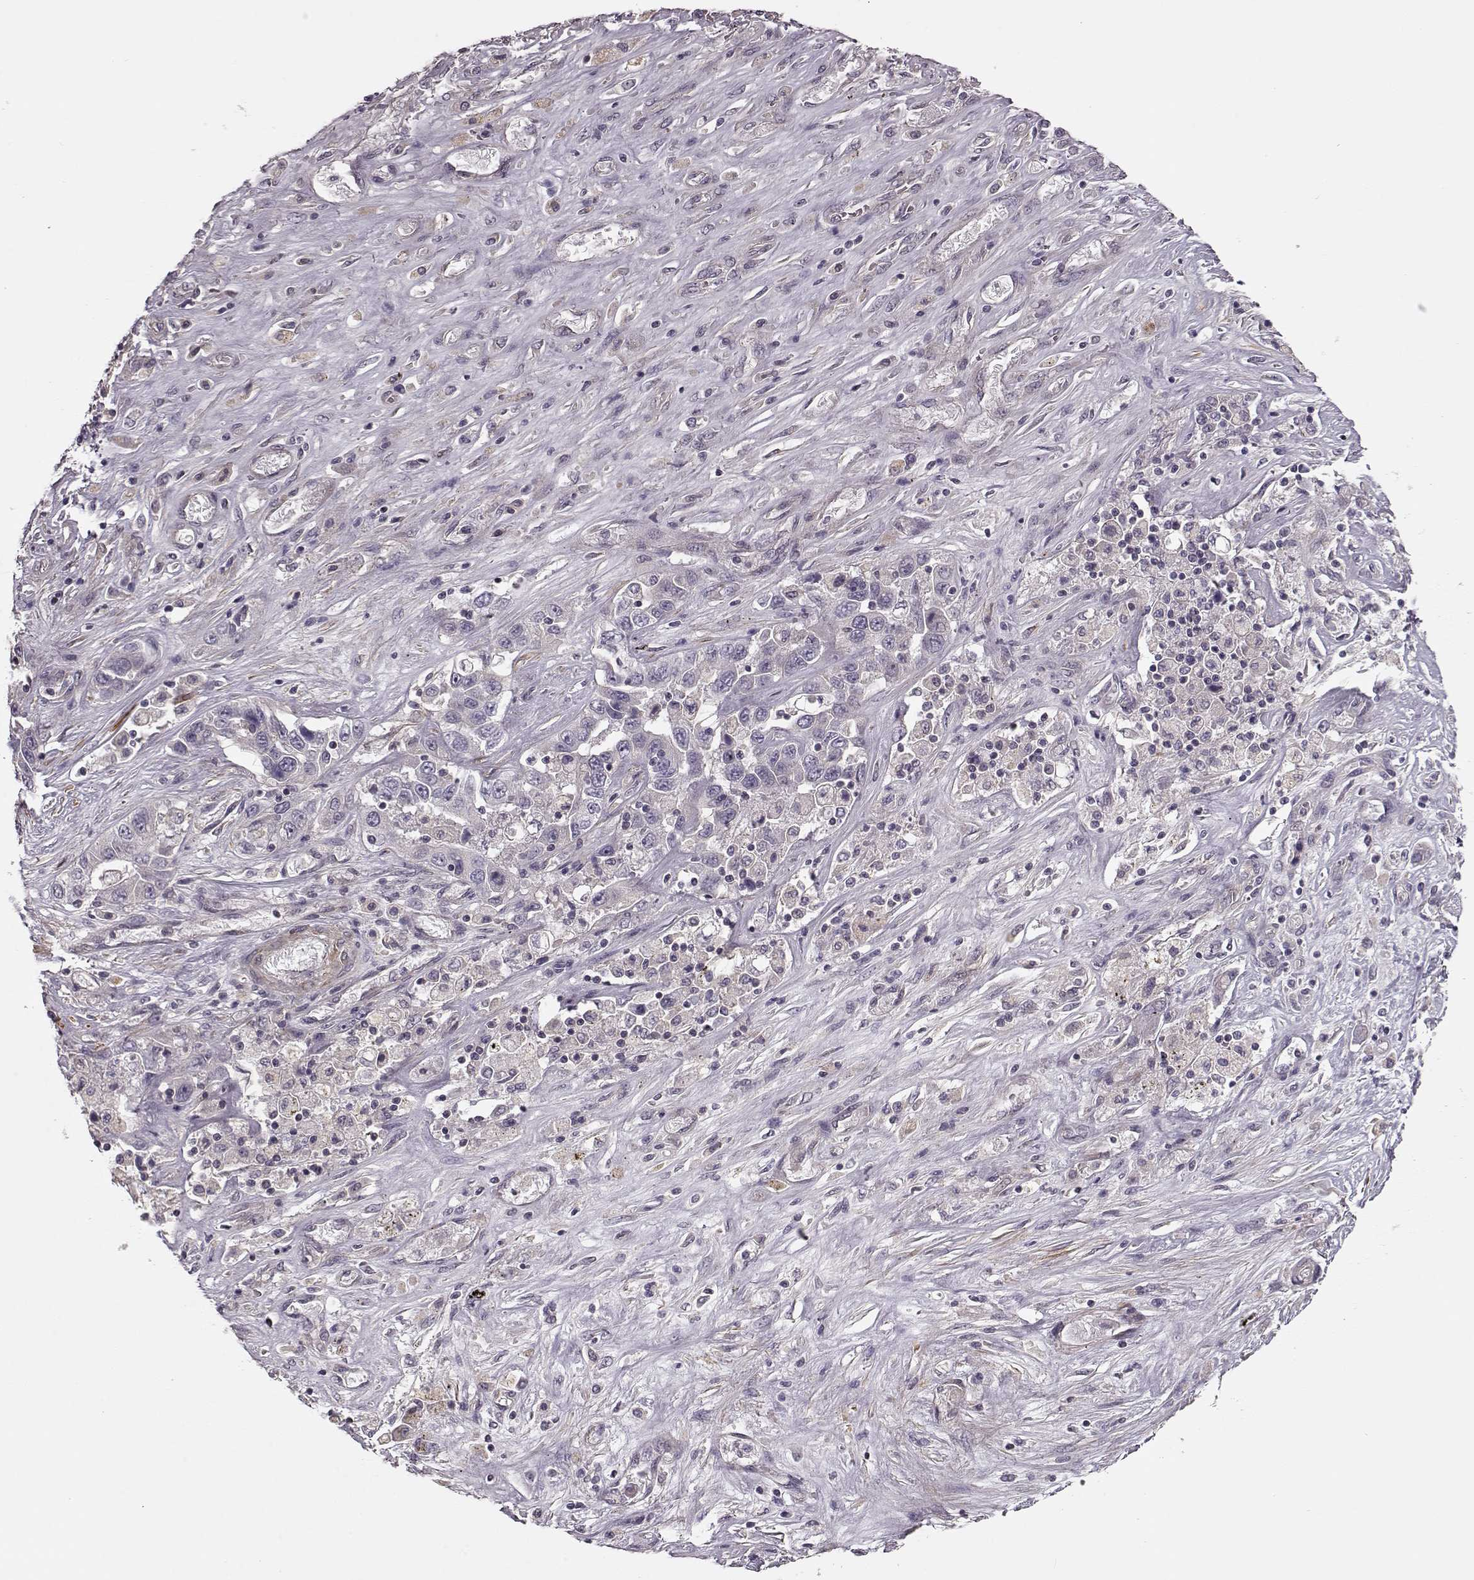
{"staining": {"intensity": "negative", "quantity": "none", "location": "none"}, "tissue": "liver cancer", "cell_type": "Tumor cells", "image_type": "cancer", "snomed": [{"axis": "morphology", "description": "Cholangiocarcinoma"}, {"axis": "topography", "description": "Liver"}], "caption": "DAB (3,3'-diaminobenzidine) immunohistochemical staining of human liver cancer (cholangiocarcinoma) shows no significant staining in tumor cells. (DAB (3,3'-diaminobenzidine) immunohistochemistry (IHC) visualized using brightfield microscopy, high magnification).", "gene": "SLAIN2", "patient": {"sex": "female", "age": 52}}